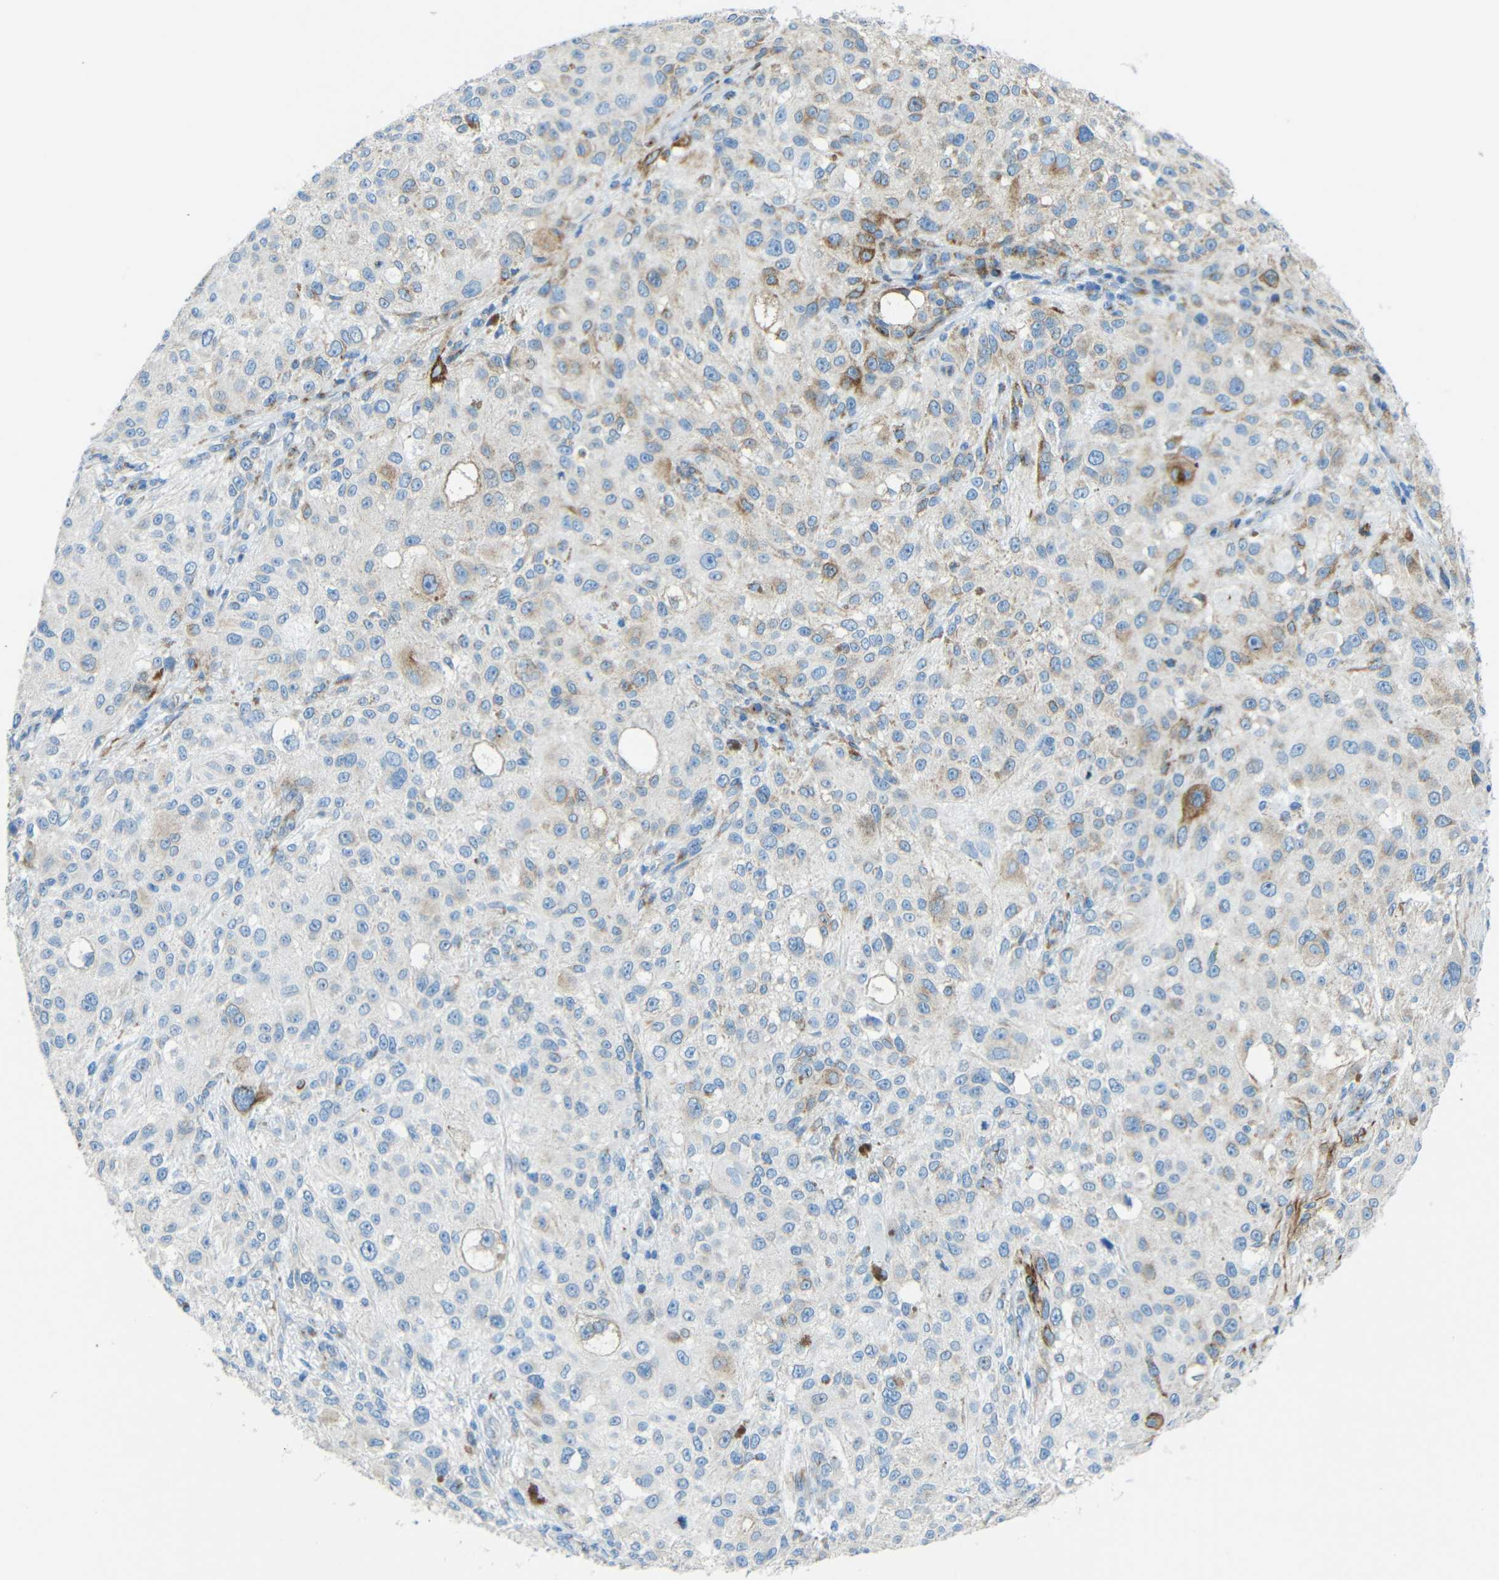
{"staining": {"intensity": "moderate", "quantity": "<25%", "location": "cytoplasmic/membranous"}, "tissue": "melanoma", "cell_type": "Tumor cells", "image_type": "cancer", "snomed": [{"axis": "morphology", "description": "Necrosis, NOS"}, {"axis": "morphology", "description": "Malignant melanoma, NOS"}, {"axis": "topography", "description": "Skin"}], "caption": "A micrograph of malignant melanoma stained for a protein shows moderate cytoplasmic/membranous brown staining in tumor cells.", "gene": "TUBB4B", "patient": {"sex": "female", "age": 87}}